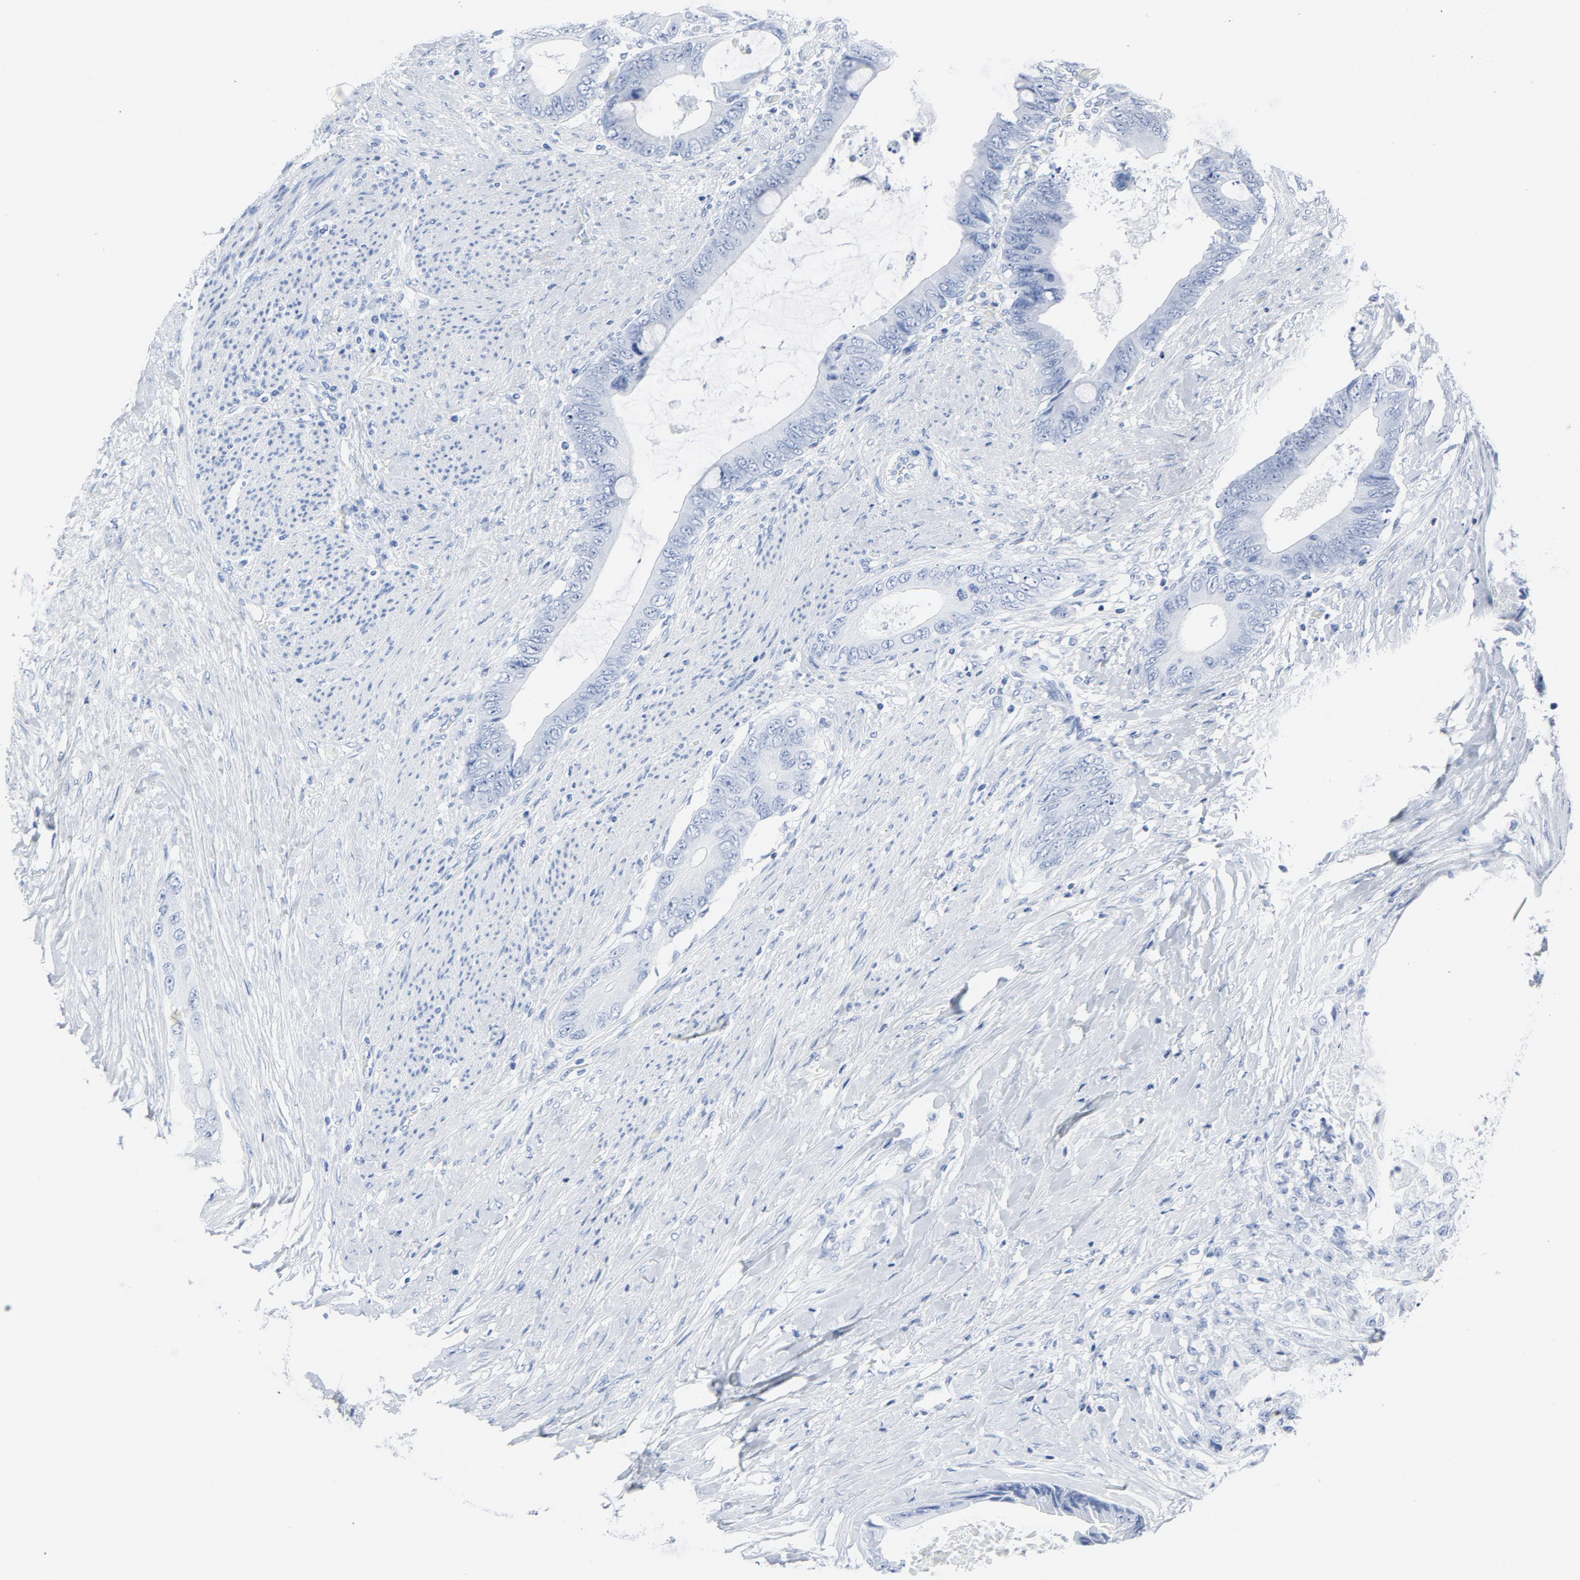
{"staining": {"intensity": "negative", "quantity": "none", "location": "none"}, "tissue": "colorectal cancer", "cell_type": "Tumor cells", "image_type": "cancer", "snomed": [{"axis": "morphology", "description": "Normal tissue, NOS"}, {"axis": "morphology", "description": "Adenocarcinoma, NOS"}, {"axis": "topography", "description": "Rectum"}, {"axis": "topography", "description": "Peripheral nerve tissue"}], "caption": "Immunohistochemistry photomicrograph of neoplastic tissue: human adenocarcinoma (colorectal) stained with DAB reveals no significant protein positivity in tumor cells.", "gene": "PTPRB", "patient": {"sex": "female", "age": 77}}